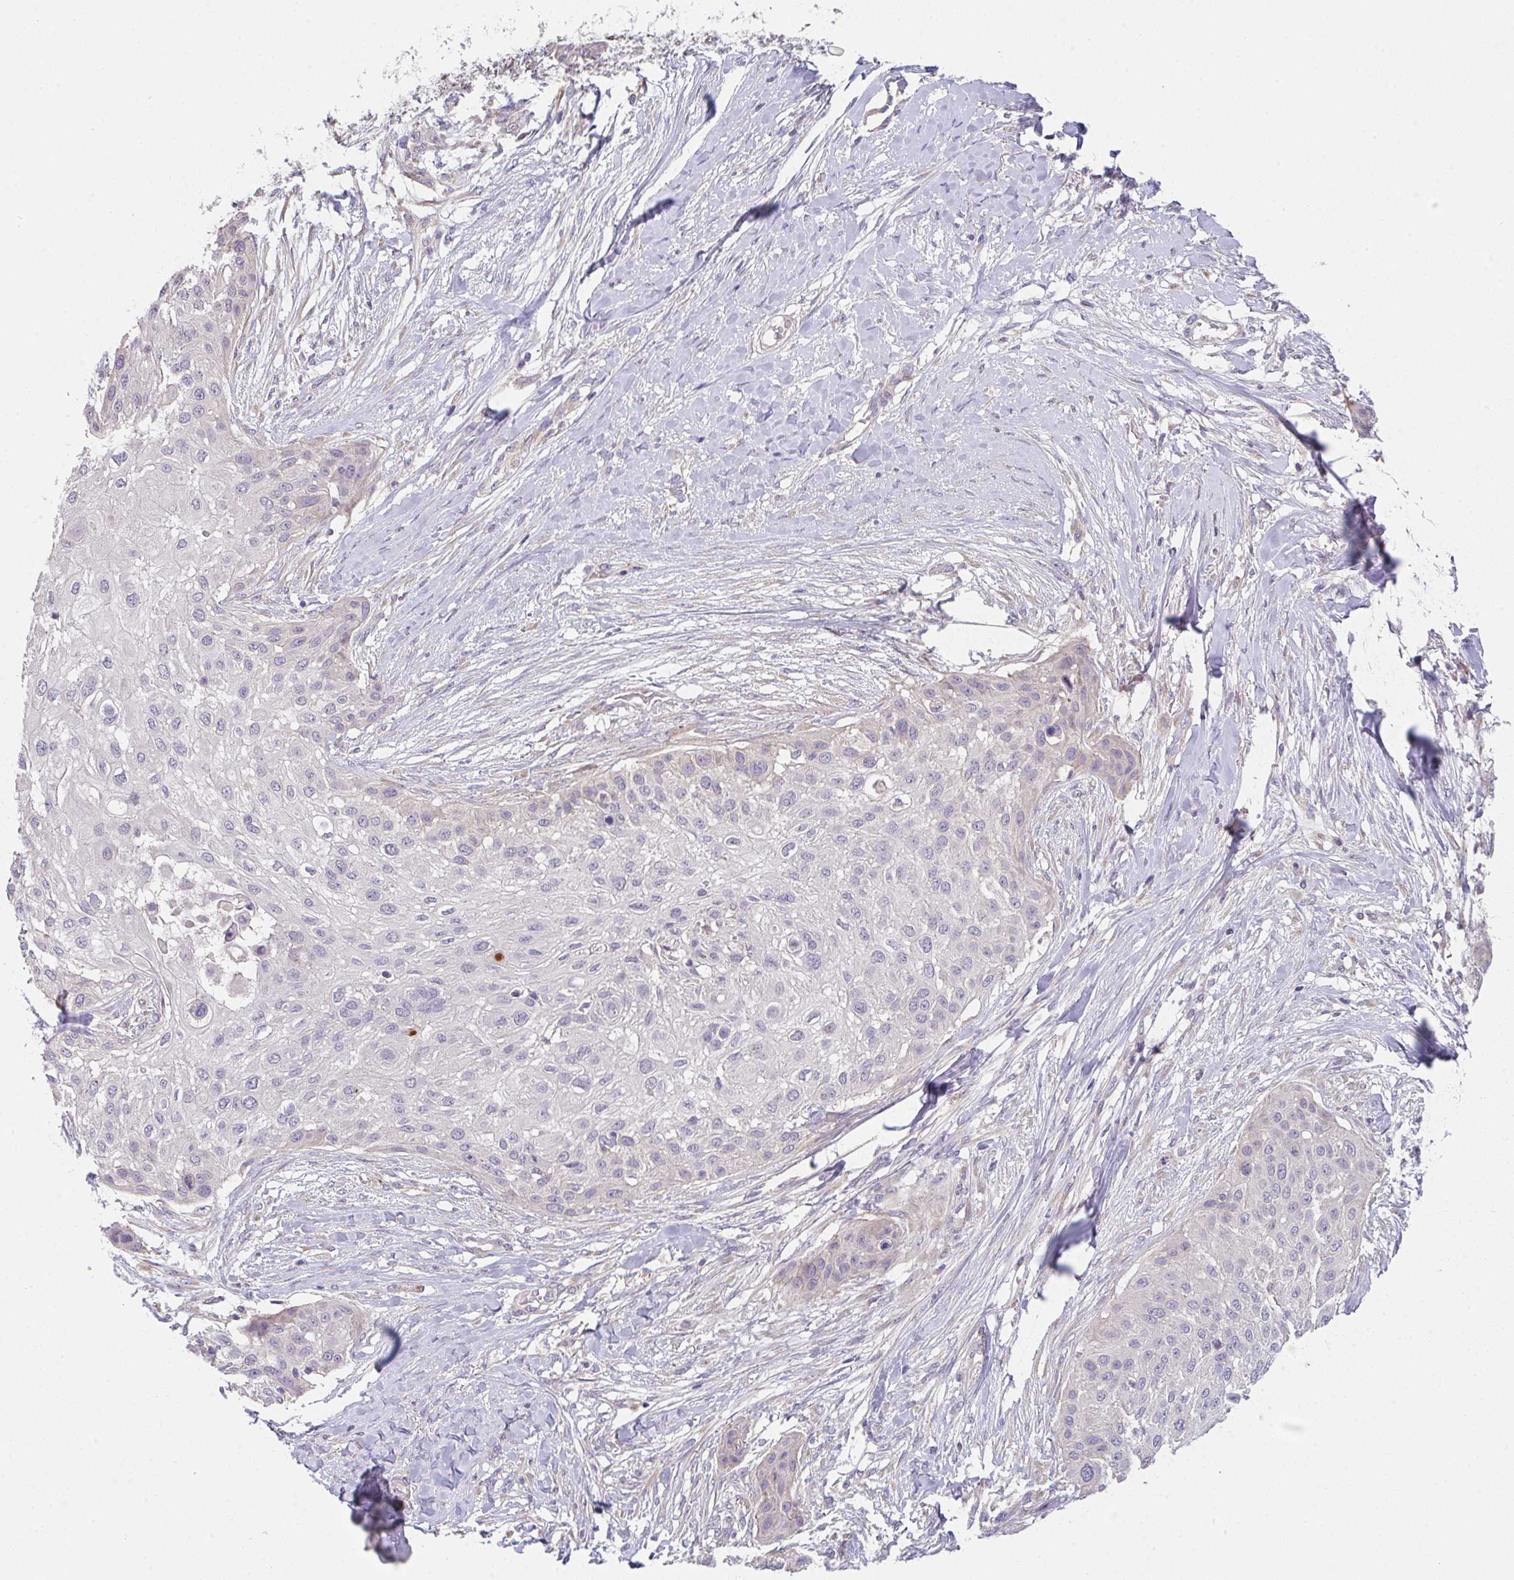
{"staining": {"intensity": "negative", "quantity": "none", "location": "none"}, "tissue": "skin cancer", "cell_type": "Tumor cells", "image_type": "cancer", "snomed": [{"axis": "morphology", "description": "Squamous cell carcinoma, NOS"}, {"axis": "topography", "description": "Skin"}], "caption": "Tumor cells are negative for brown protein staining in skin cancer (squamous cell carcinoma).", "gene": "TSPAN31", "patient": {"sex": "female", "age": 87}}